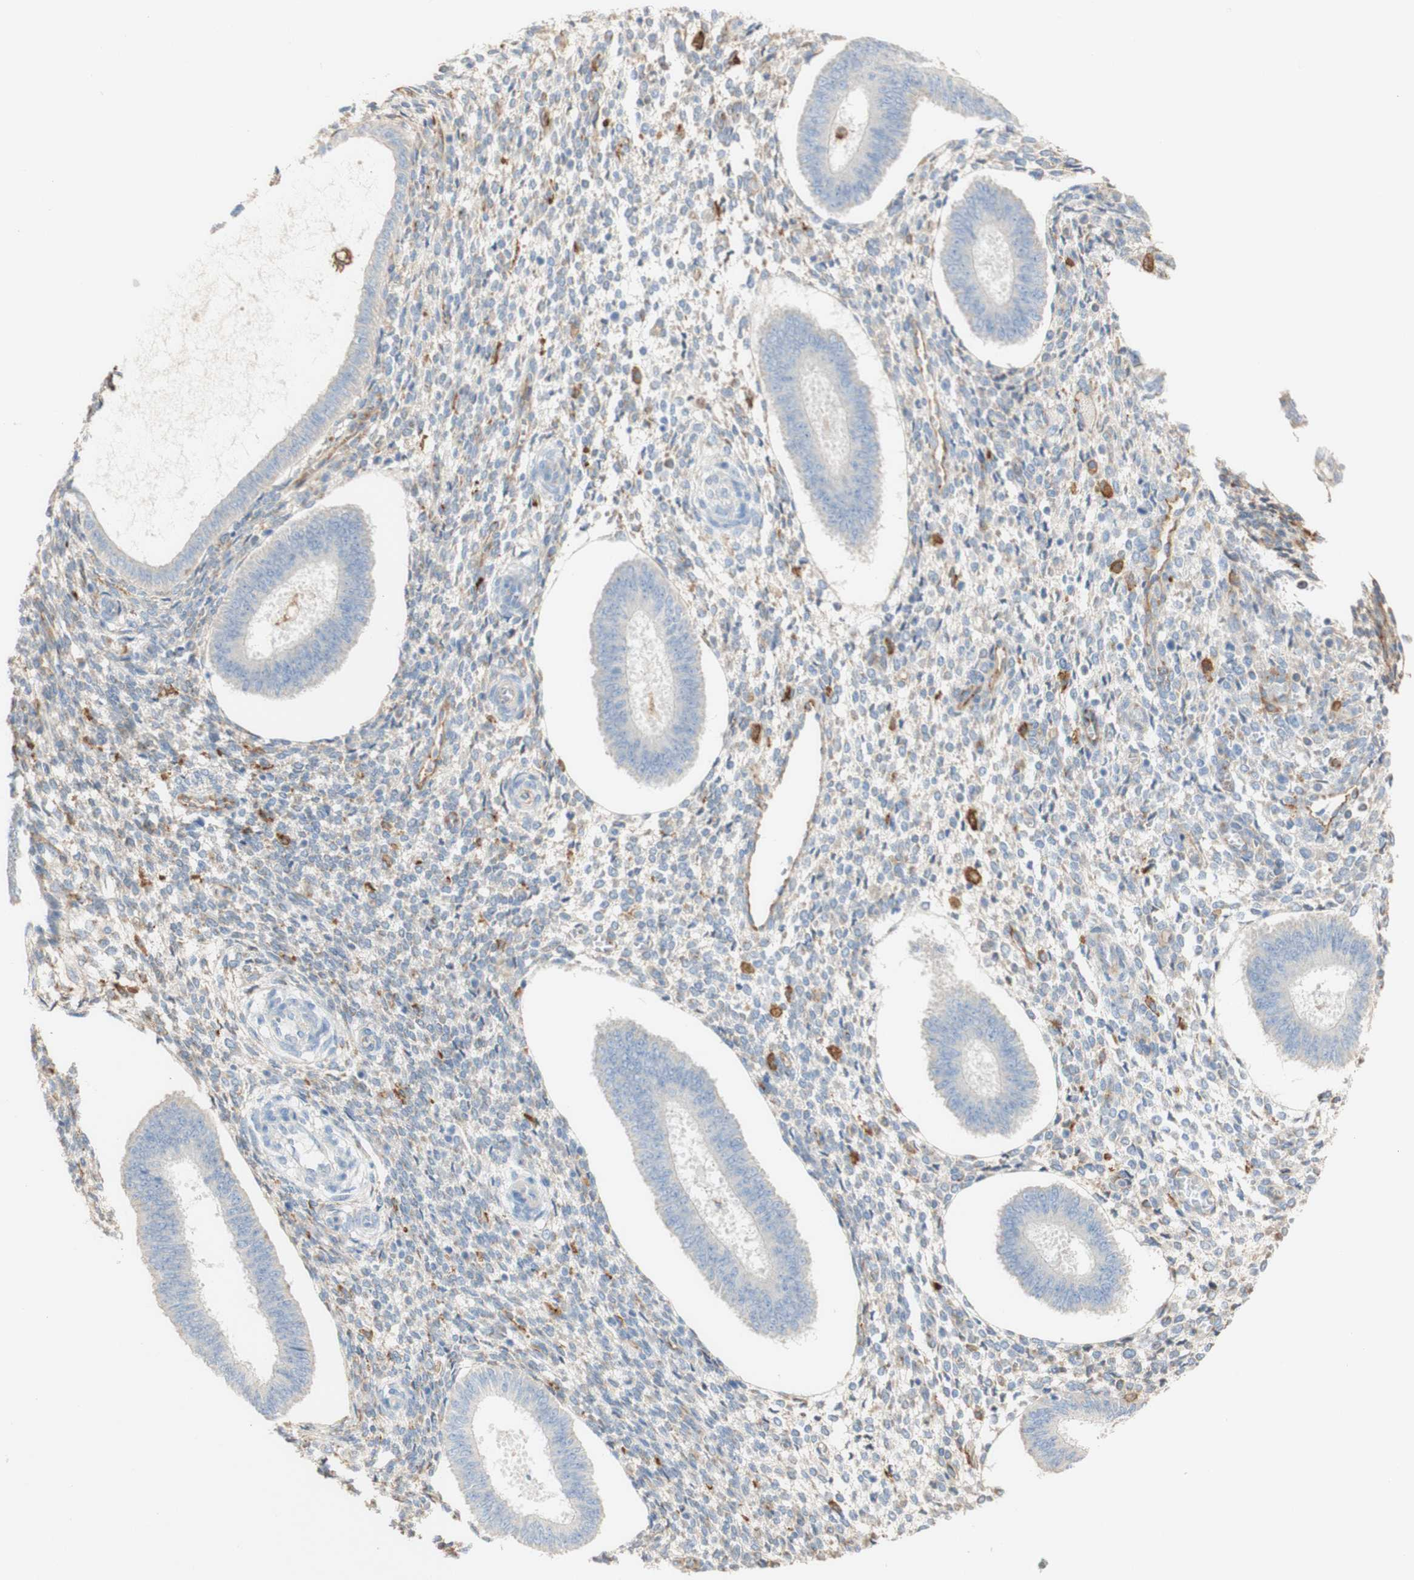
{"staining": {"intensity": "weak", "quantity": "25%-75%", "location": "cytoplasmic/membranous"}, "tissue": "endometrium", "cell_type": "Cells in endometrial stroma", "image_type": "normal", "snomed": [{"axis": "morphology", "description": "Normal tissue, NOS"}, {"axis": "topography", "description": "Endometrium"}], "caption": "The image displays a brown stain indicating the presence of a protein in the cytoplasmic/membranous of cells in endometrial stroma in endometrium. (DAB (3,3'-diaminobenzidine) = brown stain, brightfield microscopy at high magnification).", "gene": "FCGRT", "patient": {"sex": "female", "age": 35}}